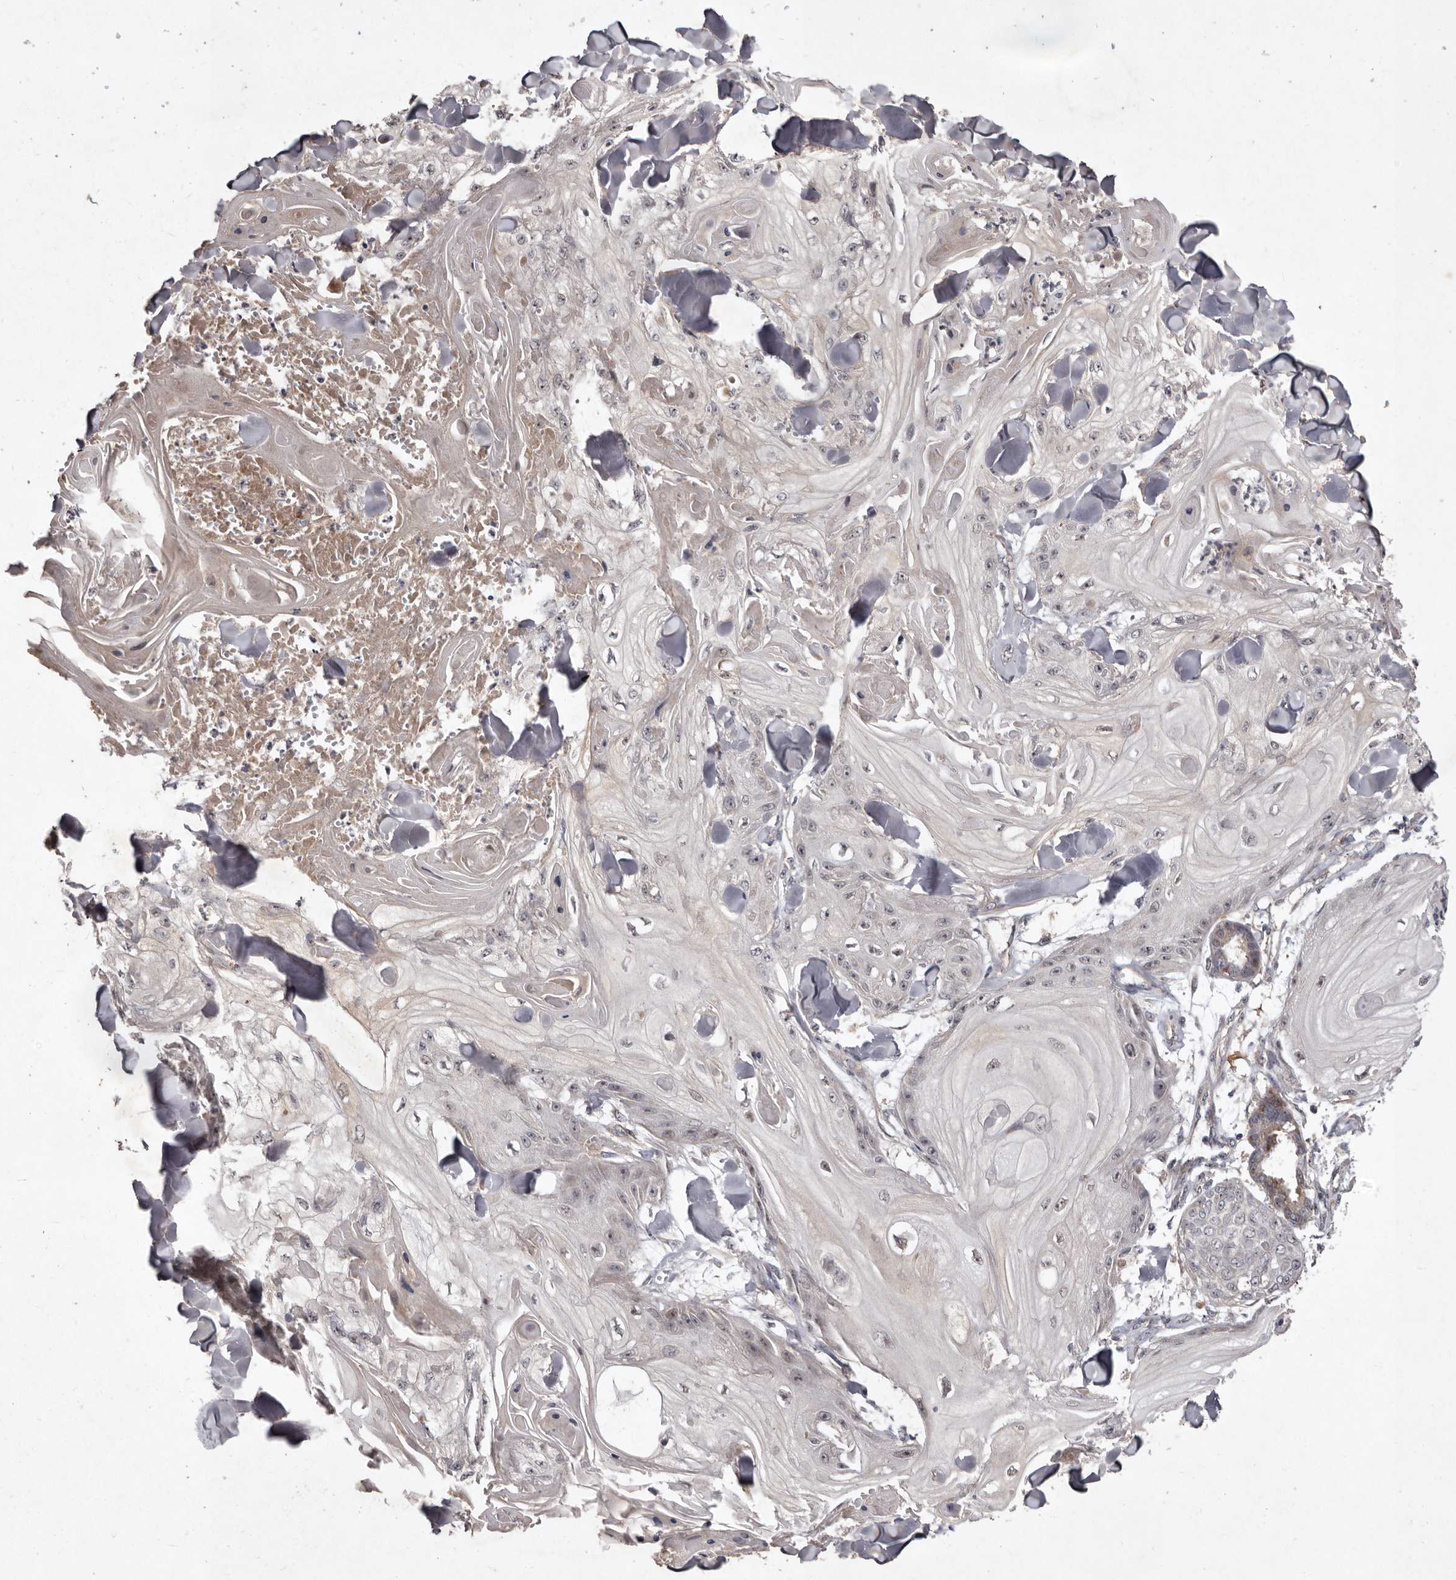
{"staining": {"intensity": "negative", "quantity": "none", "location": "none"}, "tissue": "skin cancer", "cell_type": "Tumor cells", "image_type": "cancer", "snomed": [{"axis": "morphology", "description": "Squamous cell carcinoma, NOS"}, {"axis": "topography", "description": "Skin"}], "caption": "The image reveals no significant staining in tumor cells of skin cancer.", "gene": "FLAD1", "patient": {"sex": "male", "age": 74}}